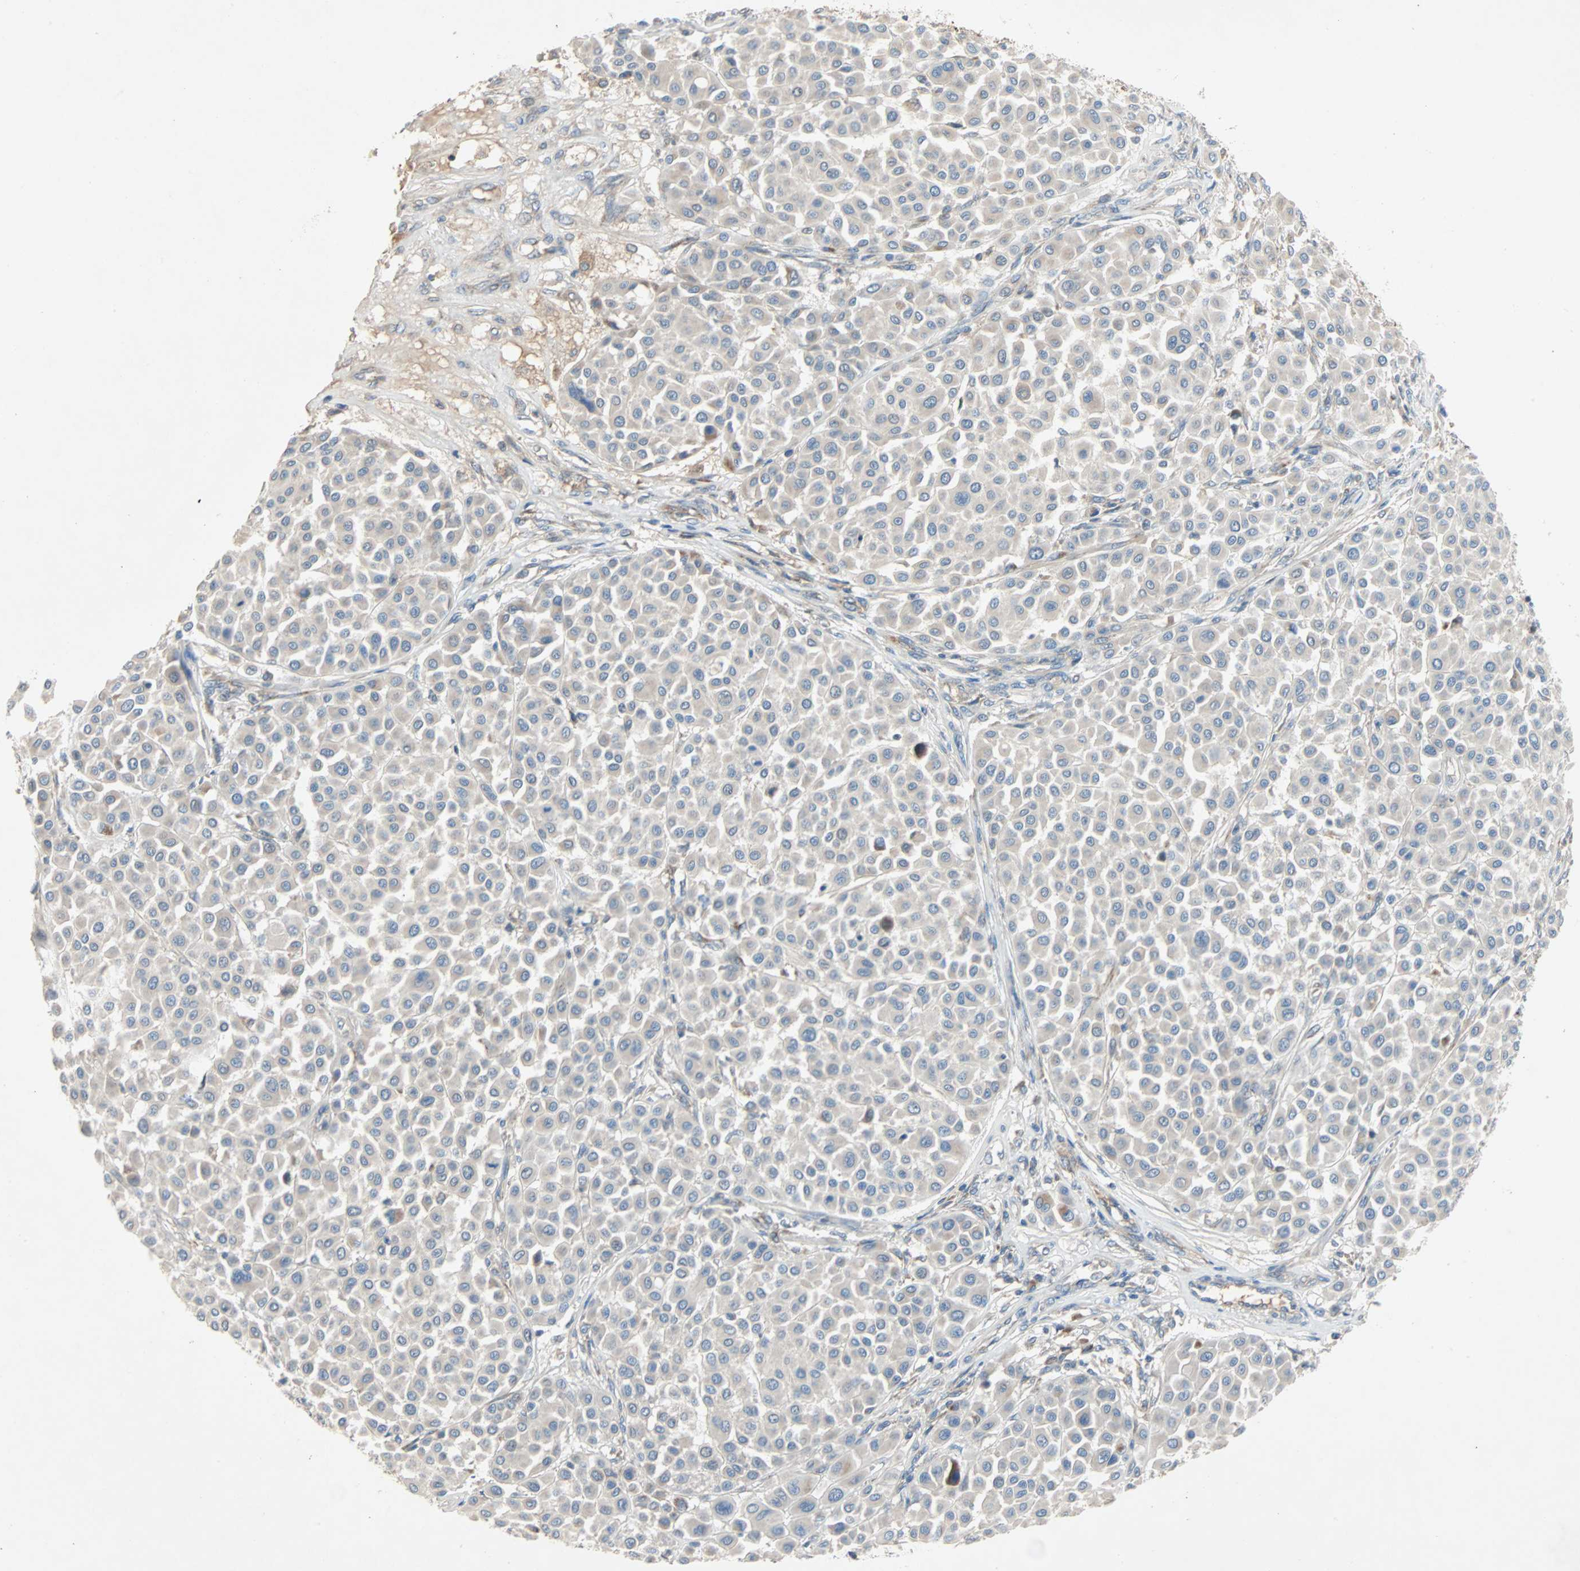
{"staining": {"intensity": "weak", "quantity": "25%-75%", "location": "cytoplasmic/membranous"}, "tissue": "melanoma", "cell_type": "Tumor cells", "image_type": "cancer", "snomed": [{"axis": "morphology", "description": "Malignant melanoma, Metastatic site"}, {"axis": "topography", "description": "Soft tissue"}], "caption": "Protein expression analysis of melanoma reveals weak cytoplasmic/membranous staining in approximately 25%-75% of tumor cells.", "gene": "XYLT1", "patient": {"sex": "male", "age": 41}}